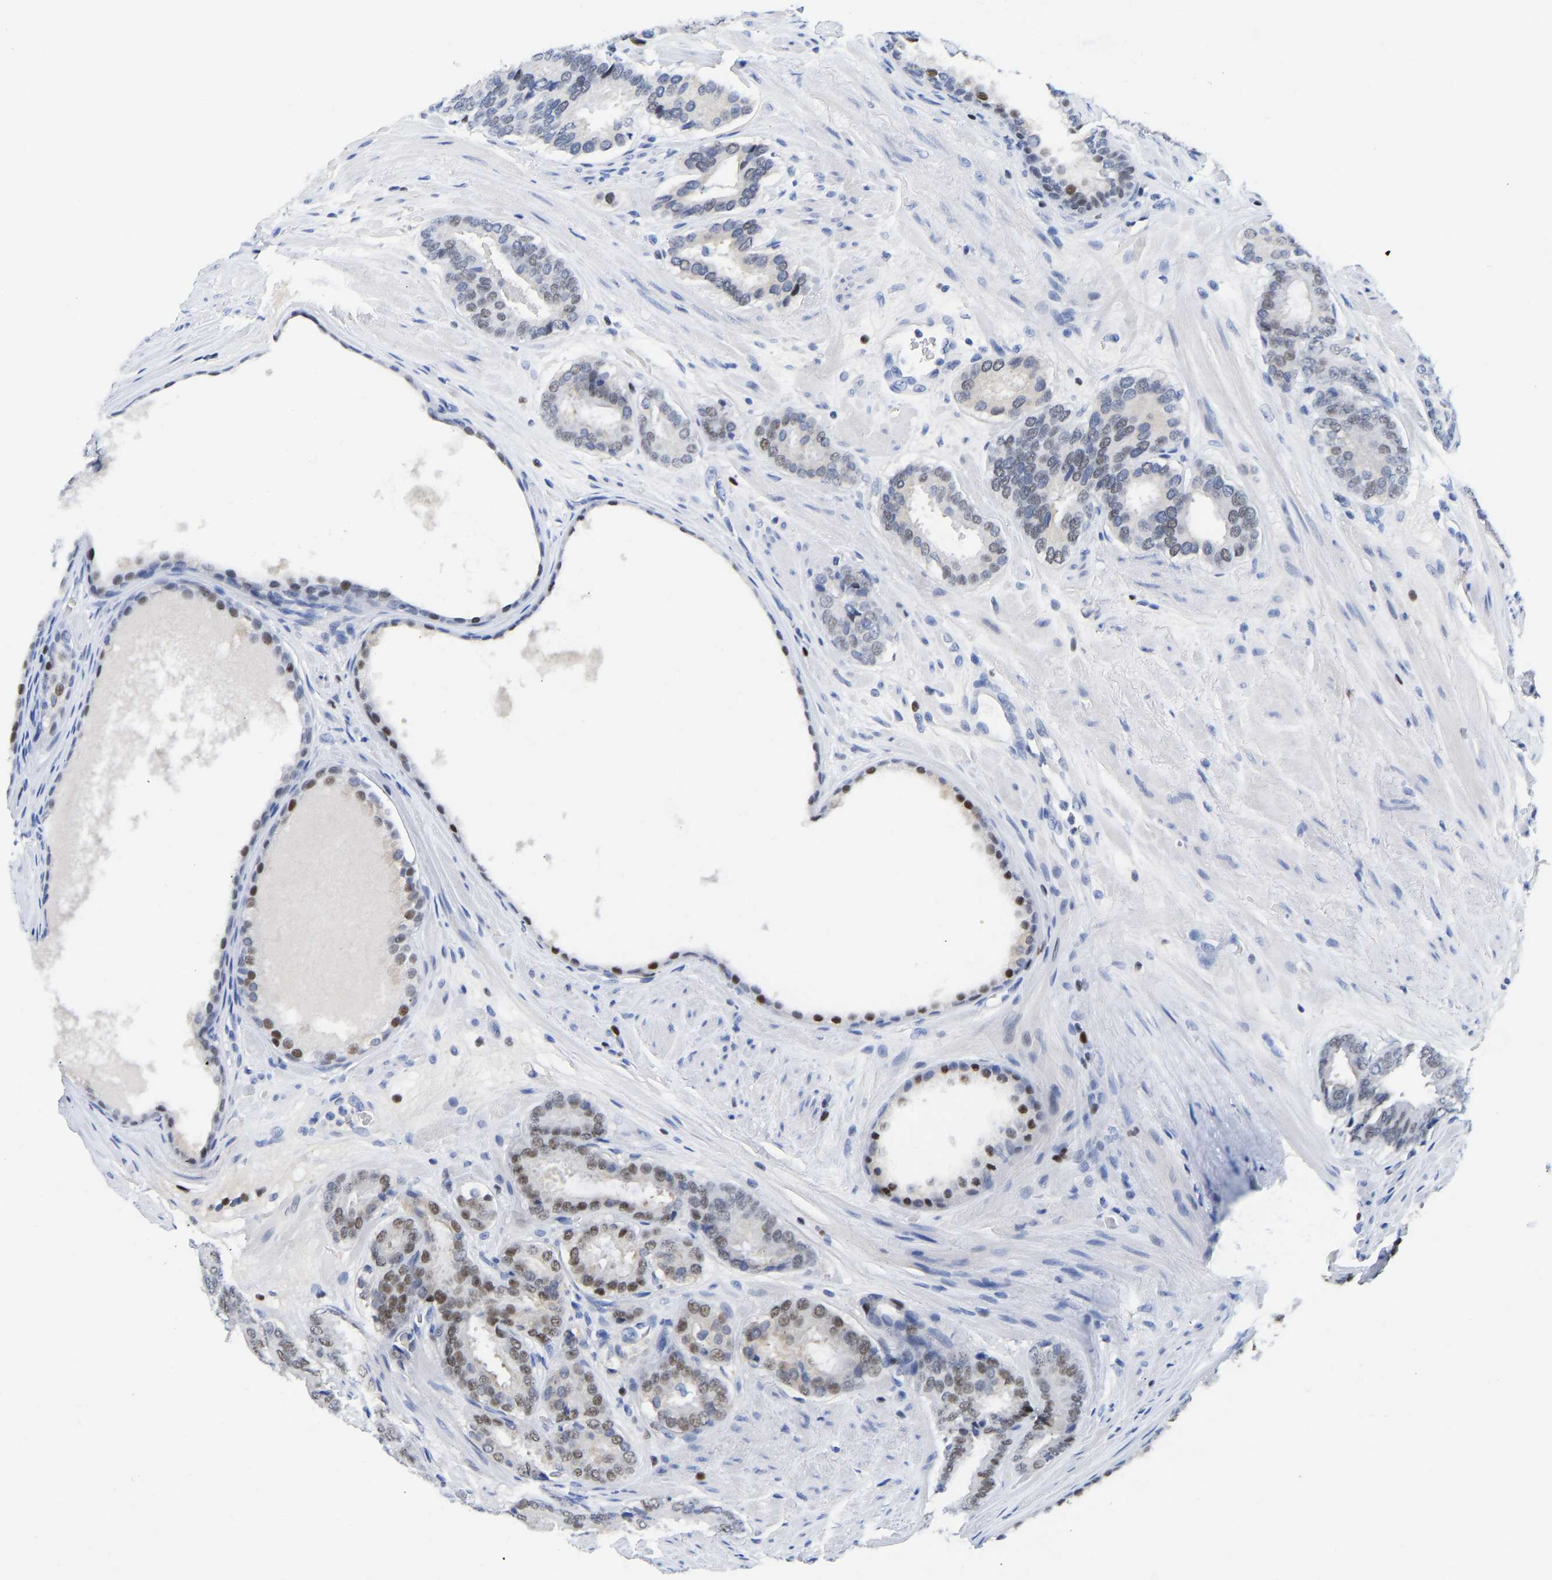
{"staining": {"intensity": "moderate", "quantity": ">75%", "location": "nuclear"}, "tissue": "prostate cancer", "cell_type": "Tumor cells", "image_type": "cancer", "snomed": [{"axis": "morphology", "description": "Adenocarcinoma, Low grade"}, {"axis": "topography", "description": "Prostate"}], "caption": "Adenocarcinoma (low-grade) (prostate) stained for a protein shows moderate nuclear positivity in tumor cells.", "gene": "TCF7", "patient": {"sex": "male", "age": 69}}